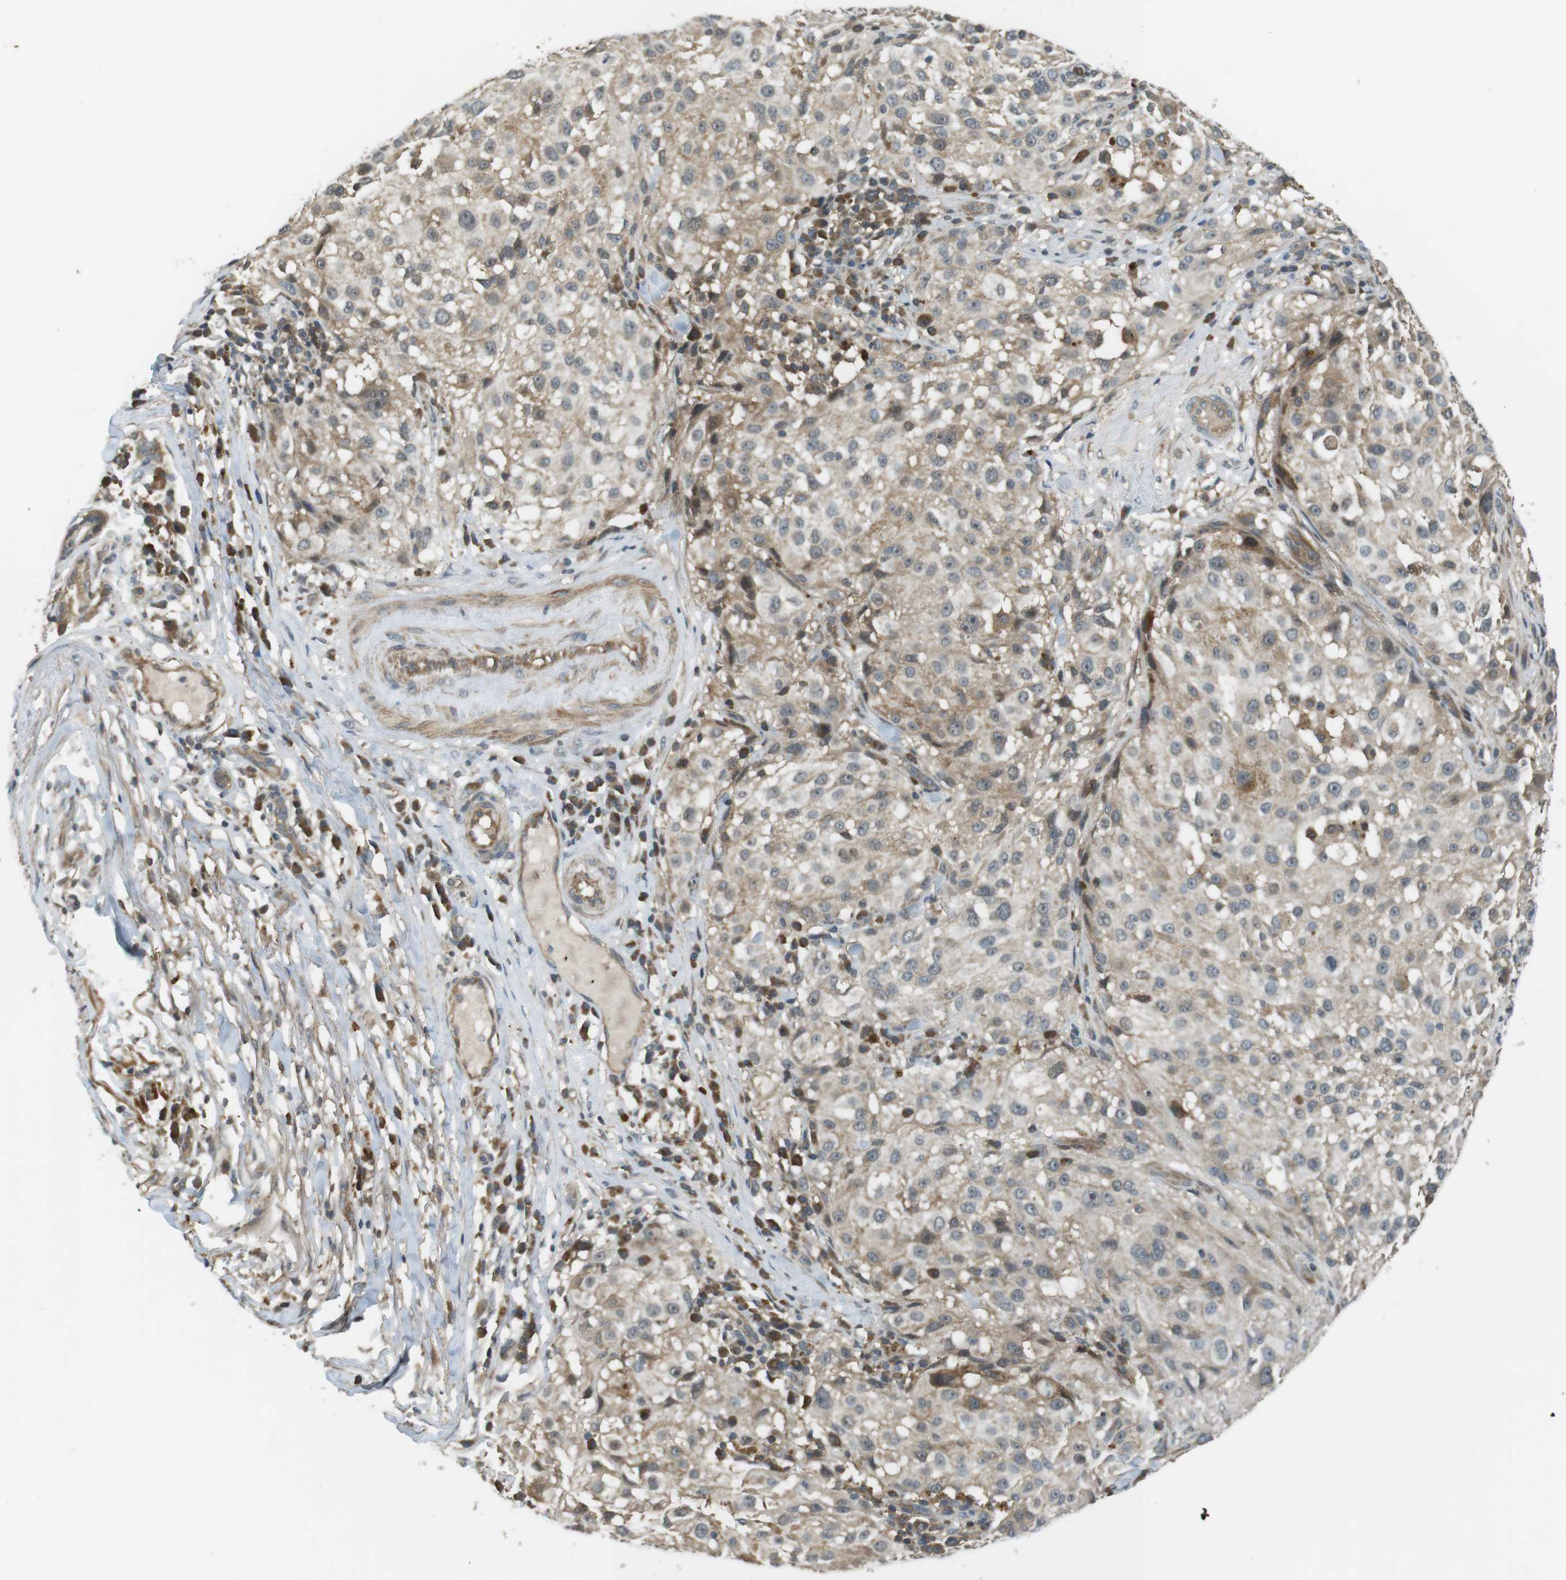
{"staining": {"intensity": "weak", "quantity": "25%-75%", "location": "cytoplasmic/membranous"}, "tissue": "melanoma", "cell_type": "Tumor cells", "image_type": "cancer", "snomed": [{"axis": "morphology", "description": "Necrosis, NOS"}, {"axis": "morphology", "description": "Malignant melanoma, NOS"}, {"axis": "topography", "description": "Skin"}], "caption": "Brown immunohistochemical staining in human melanoma displays weak cytoplasmic/membranous positivity in about 25%-75% of tumor cells.", "gene": "LRRC3B", "patient": {"sex": "female", "age": 87}}